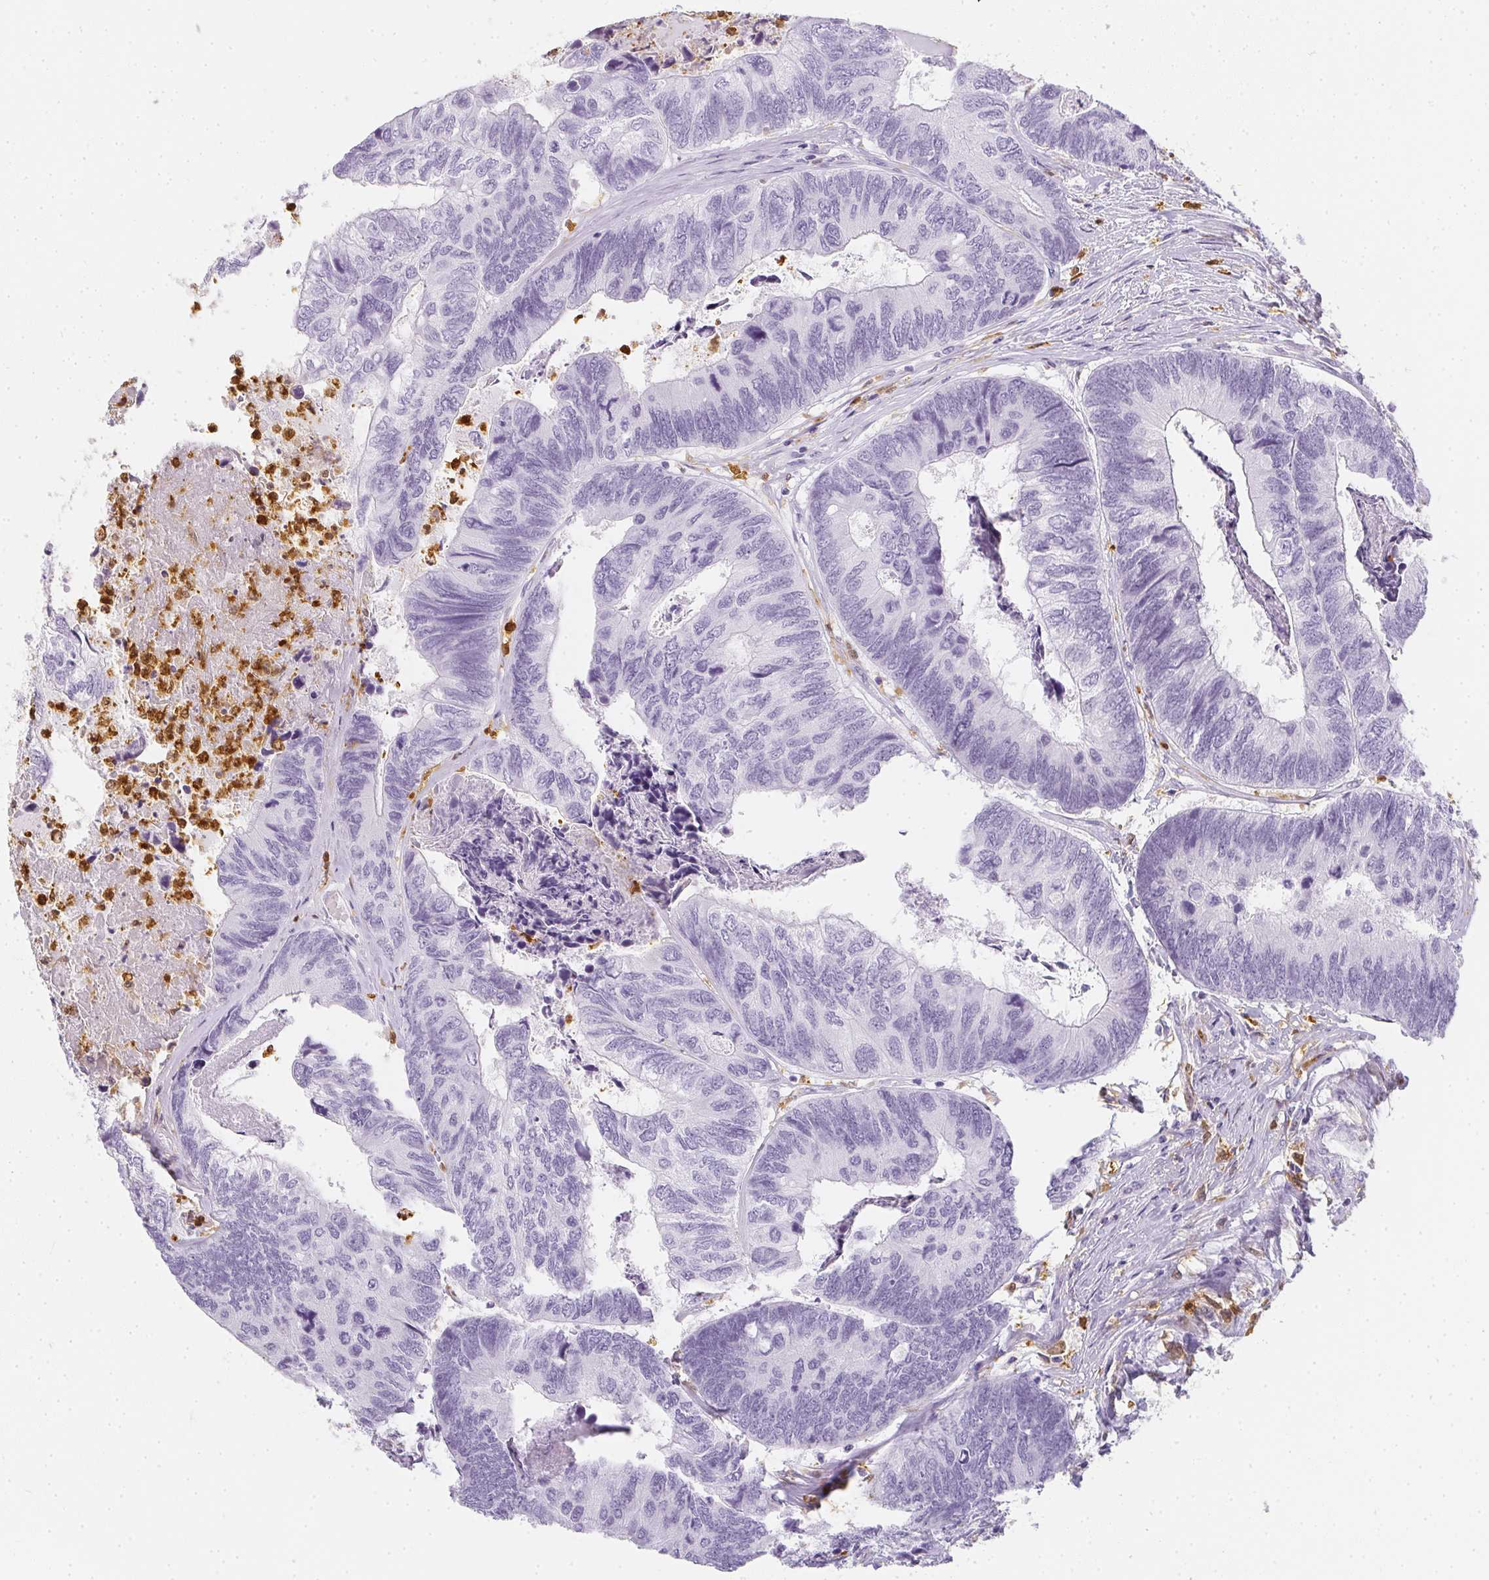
{"staining": {"intensity": "negative", "quantity": "none", "location": "none"}, "tissue": "colorectal cancer", "cell_type": "Tumor cells", "image_type": "cancer", "snomed": [{"axis": "morphology", "description": "Adenocarcinoma, NOS"}, {"axis": "topography", "description": "Colon"}], "caption": "This is an IHC photomicrograph of human colorectal adenocarcinoma. There is no expression in tumor cells.", "gene": "HK3", "patient": {"sex": "female", "age": 67}}